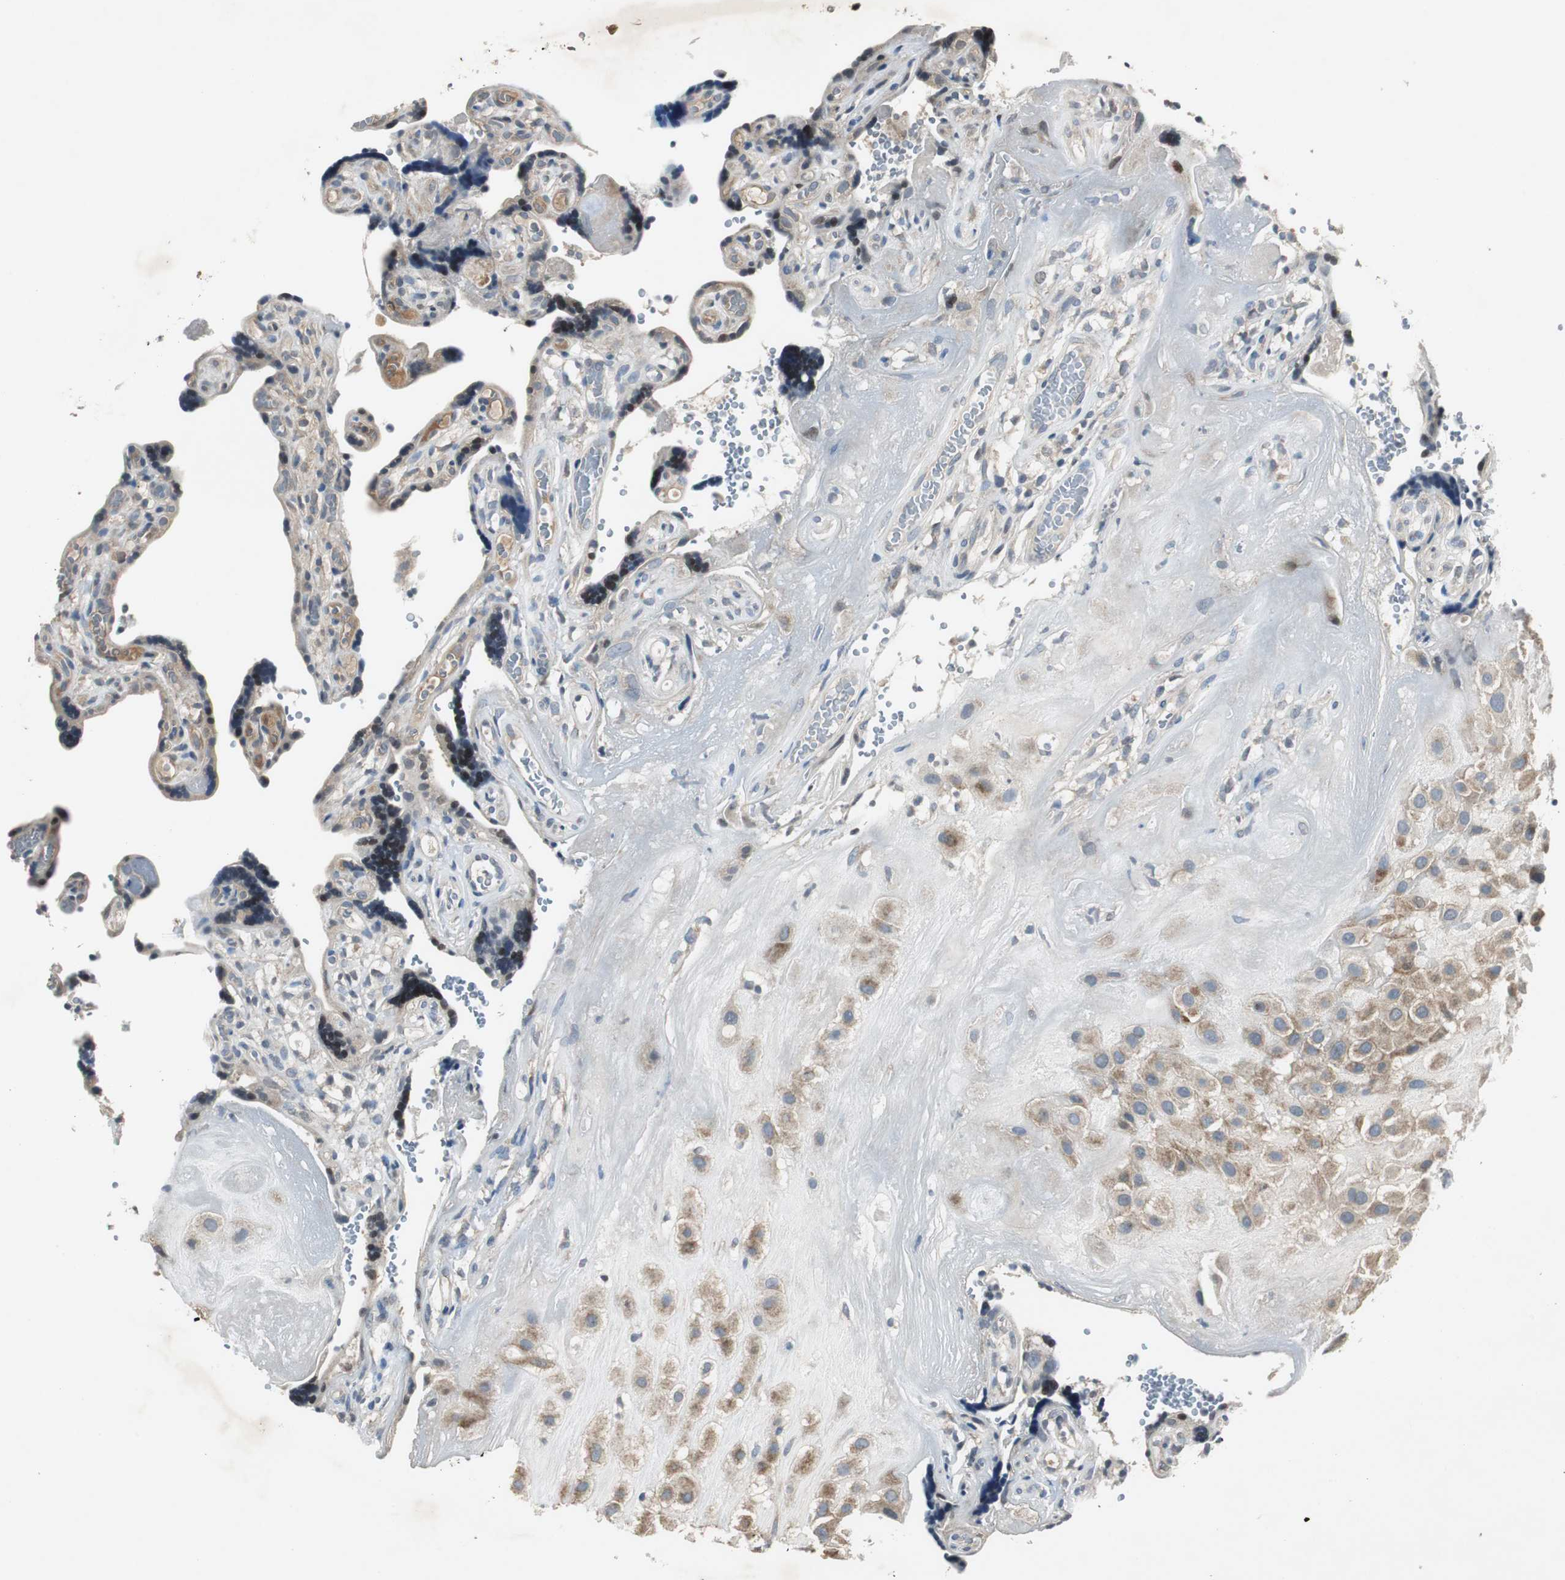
{"staining": {"intensity": "weak", "quantity": ">75%", "location": "cytoplasmic/membranous"}, "tissue": "placenta", "cell_type": "Decidual cells", "image_type": "normal", "snomed": [{"axis": "morphology", "description": "Normal tissue, NOS"}, {"axis": "topography", "description": "Placenta"}], "caption": "A photomicrograph of human placenta stained for a protein demonstrates weak cytoplasmic/membranous brown staining in decidual cells. Ihc stains the protein of interest in brown and the nuclei are stained blue.", "gene": "MYT1", "patient": {"sex": "female", "age": 30}}